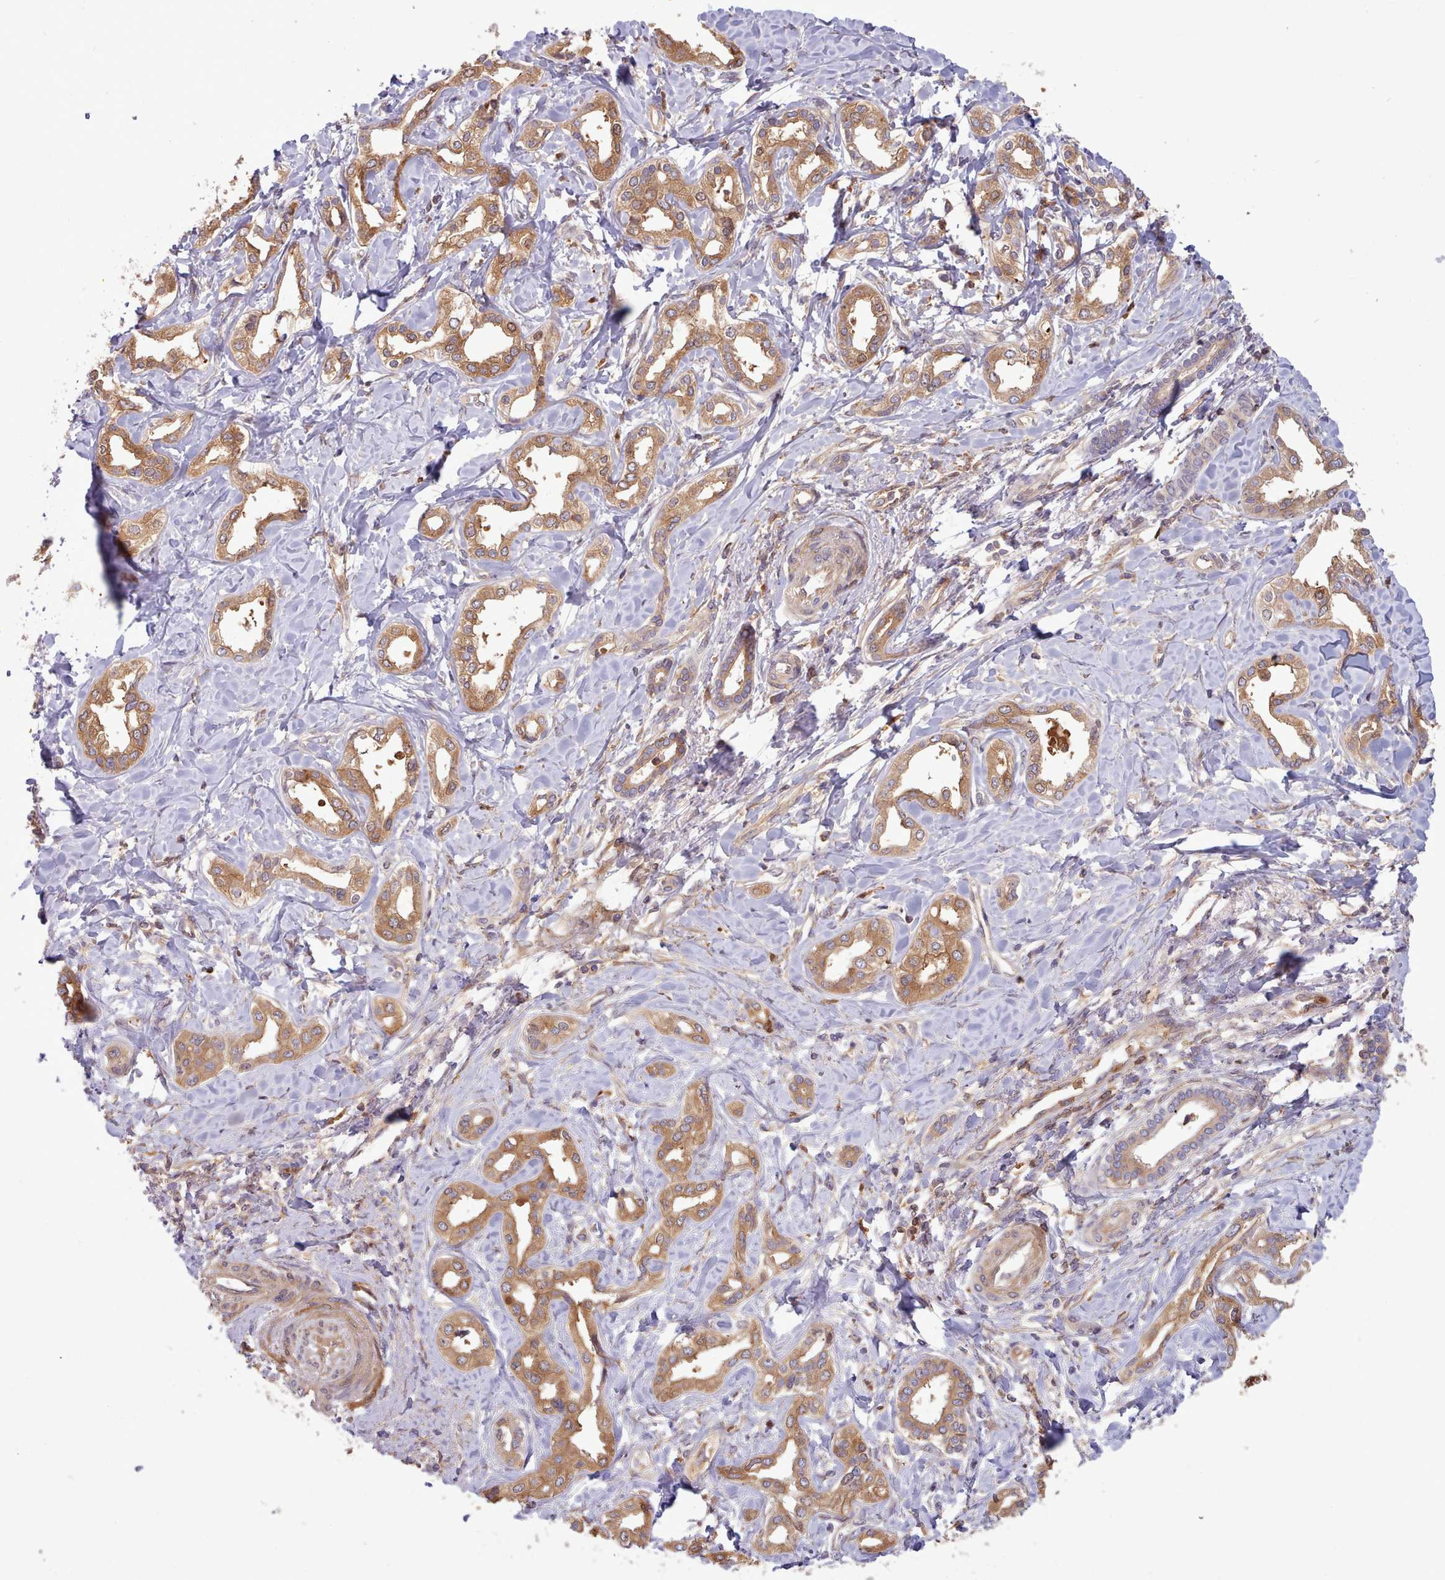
{"staining": {"intensity": "moderate", "quantity": ">75%", "location": "cytoplasmic/membranous"}, "tissue": "liver cancer", "cell_type": "Tumor cells", "image_type": "cancer", "snomed": [{"axis": "morphology", "description": "Cholangiocarcinoma"}, {"axis": "topography", "description": "Liver"}], "caption": "The image reveals immunohistochemical staining of liver cancer. There is moderate cytoplasmic/membranous staining is appreciated in approximately >75% of tumor cells.", "gene": "SLC4A9", "patient": {"sex": "female", "age": 77}}